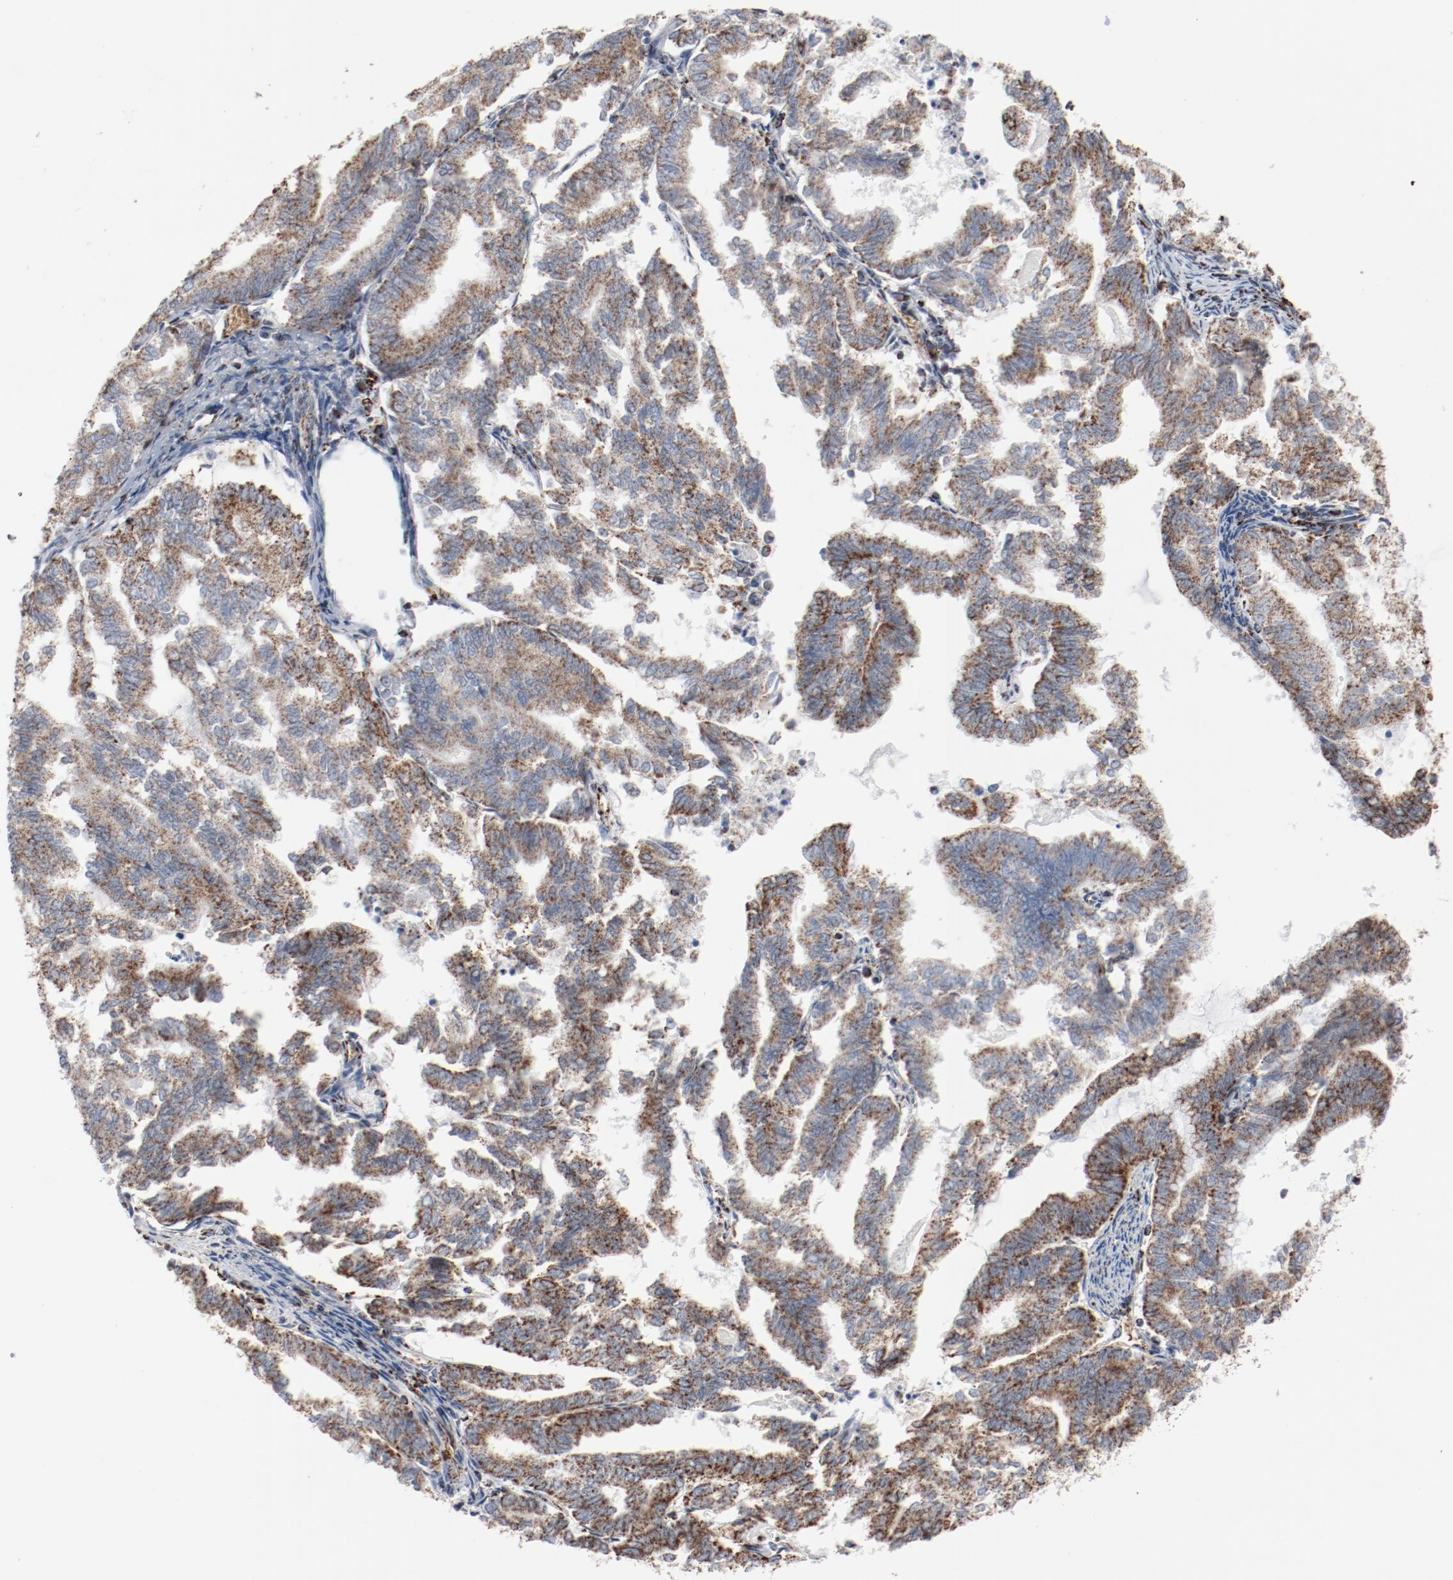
{"staining": {"intensity": "moderate", "quantity": "<25%", "location": "cytoplasmic/membranous"}, "tissue": "endometrial cancer", "cell_type": "Tumor cells", "image_type": "cancer", "snomed": [{"axis": "morphology", "description": "Adenocarcinoma, NOS"}, {"axis": "topography", "description": "Endometrium"}], "caption": "Tumor cells exhibit moderate cytoplasmic/membranous staining in about <25% of cells in adenocarcinoma (endometrial).", "gene": "NDUFB8", "patient": {"sex": "female", "age": 79}}